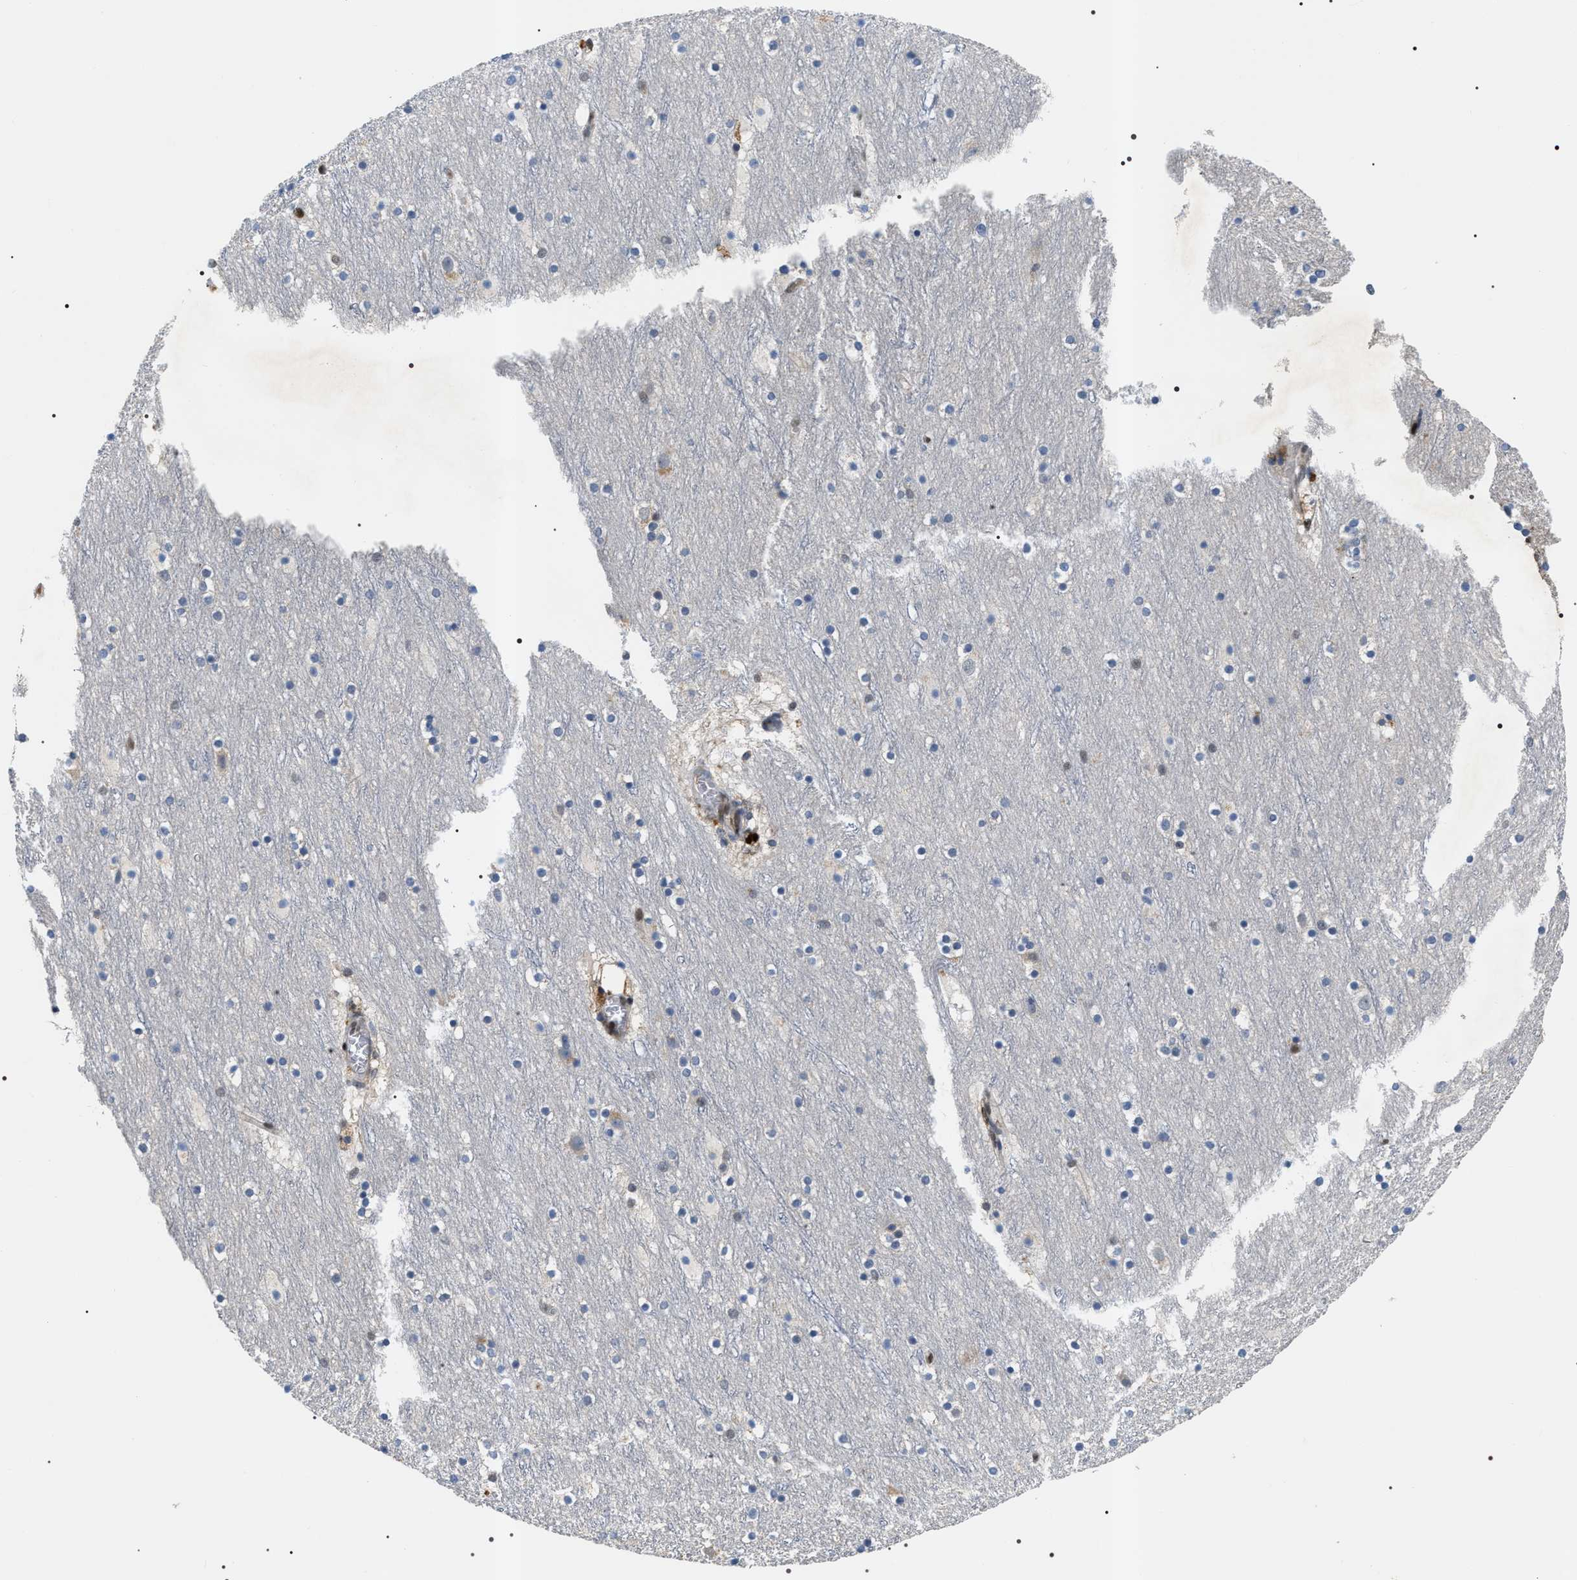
{"staining": {"intensity": "moderate", "quantity": ">75%", "location": "nuclear"}, "tissue": "cerebral cortex", "cell_type": "Endothelial cells", "image_type": "normal", "snomed": [{"axis": "morphology", "description": "Normal tissue, NOS"}, {"axis": "topography", "description": "Cerebral cortex"}], "caption": "An IHC photomicrograph of benign tissue is shown. Protein staining in brown highlights moderate nuclear positivity in cerebral cortex within endothelial cells. (DAB = brown stain, brightfield microscopy at high magnification).", "gene": "C7orf25", "patient": {"sex": "male", "age": 45}}